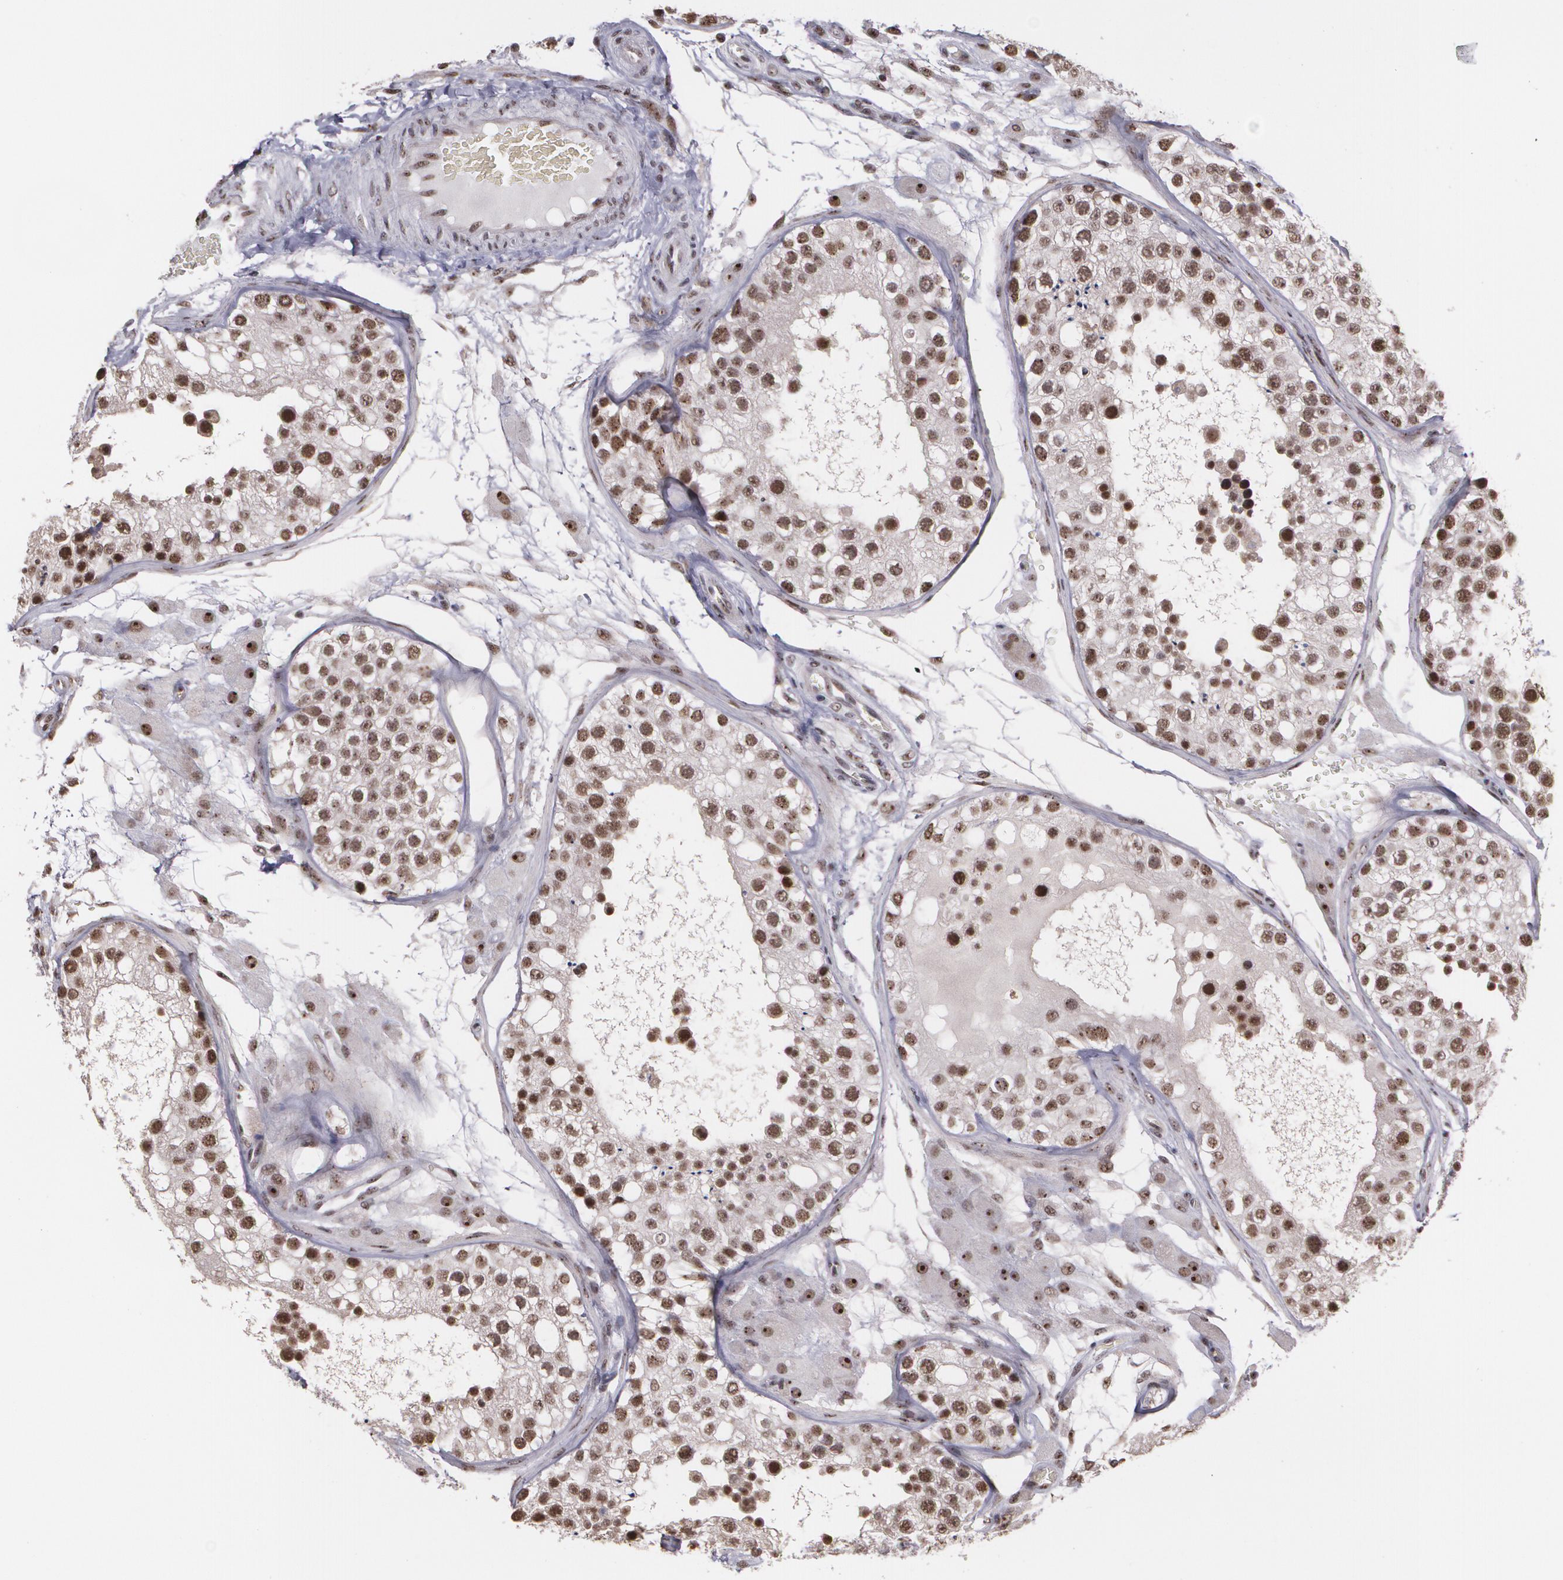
{"staining": {"intensity": "strong", "quantity": ">75%", "location": "nuclear"}, "tissue": "testis", "cell_type": "Cells in seminiferous ducts", "image_type": "normal", "snomed": [{"axis": "morphology", "description": "Normal tissue, NOS"}, {"axis": "topography", "description": "Testis"}], "caption": "Immunohistochemistry (IHC) (DAB (3,3'-diaminobenzidine)) staining of unremarkable testis reveals strong nuclear protein staining in about >75% of cells in seminiferous ducts.", "gene": "C6orf15", "patient": {"sex": "male", "age": 26}}